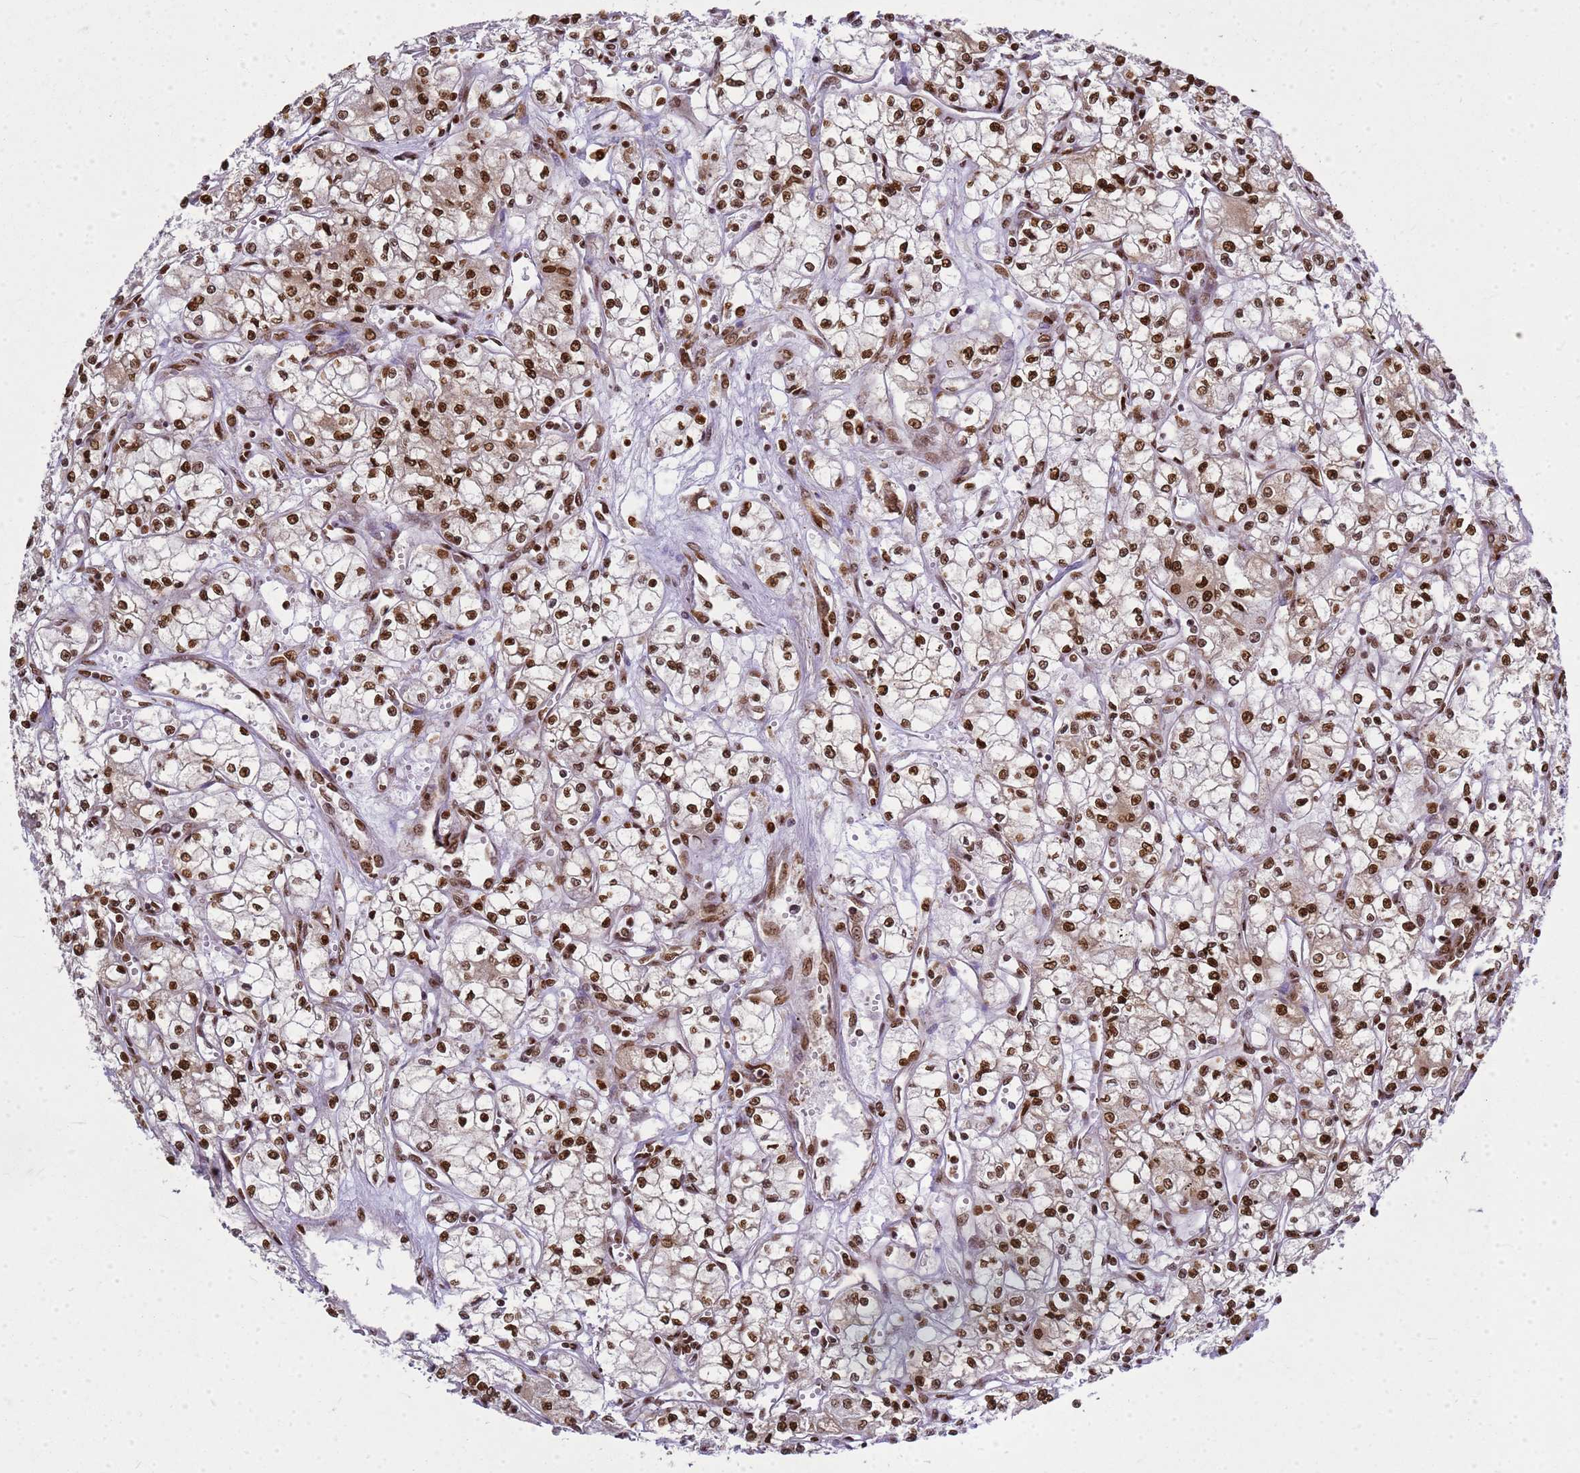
{"staining": {"intensity": "strong", "quantity": ">75%", "location": "nuclear"}, "tissue": "renal cancer", "cell_type": "Tumor cells", "image_type": "cancer", "snomed": [{"axis": "morphology", "description": "Adenocarcinoma, NOS"}, {"axis": "topography", "description": "Kidney"}], "caption": "Renal cancer (adenocarcinoma) tissue shows strong nuclear staining in about >75% of tumor cells", "gene": "APEX1", "patient": {"sex": "male", "age": 59}}